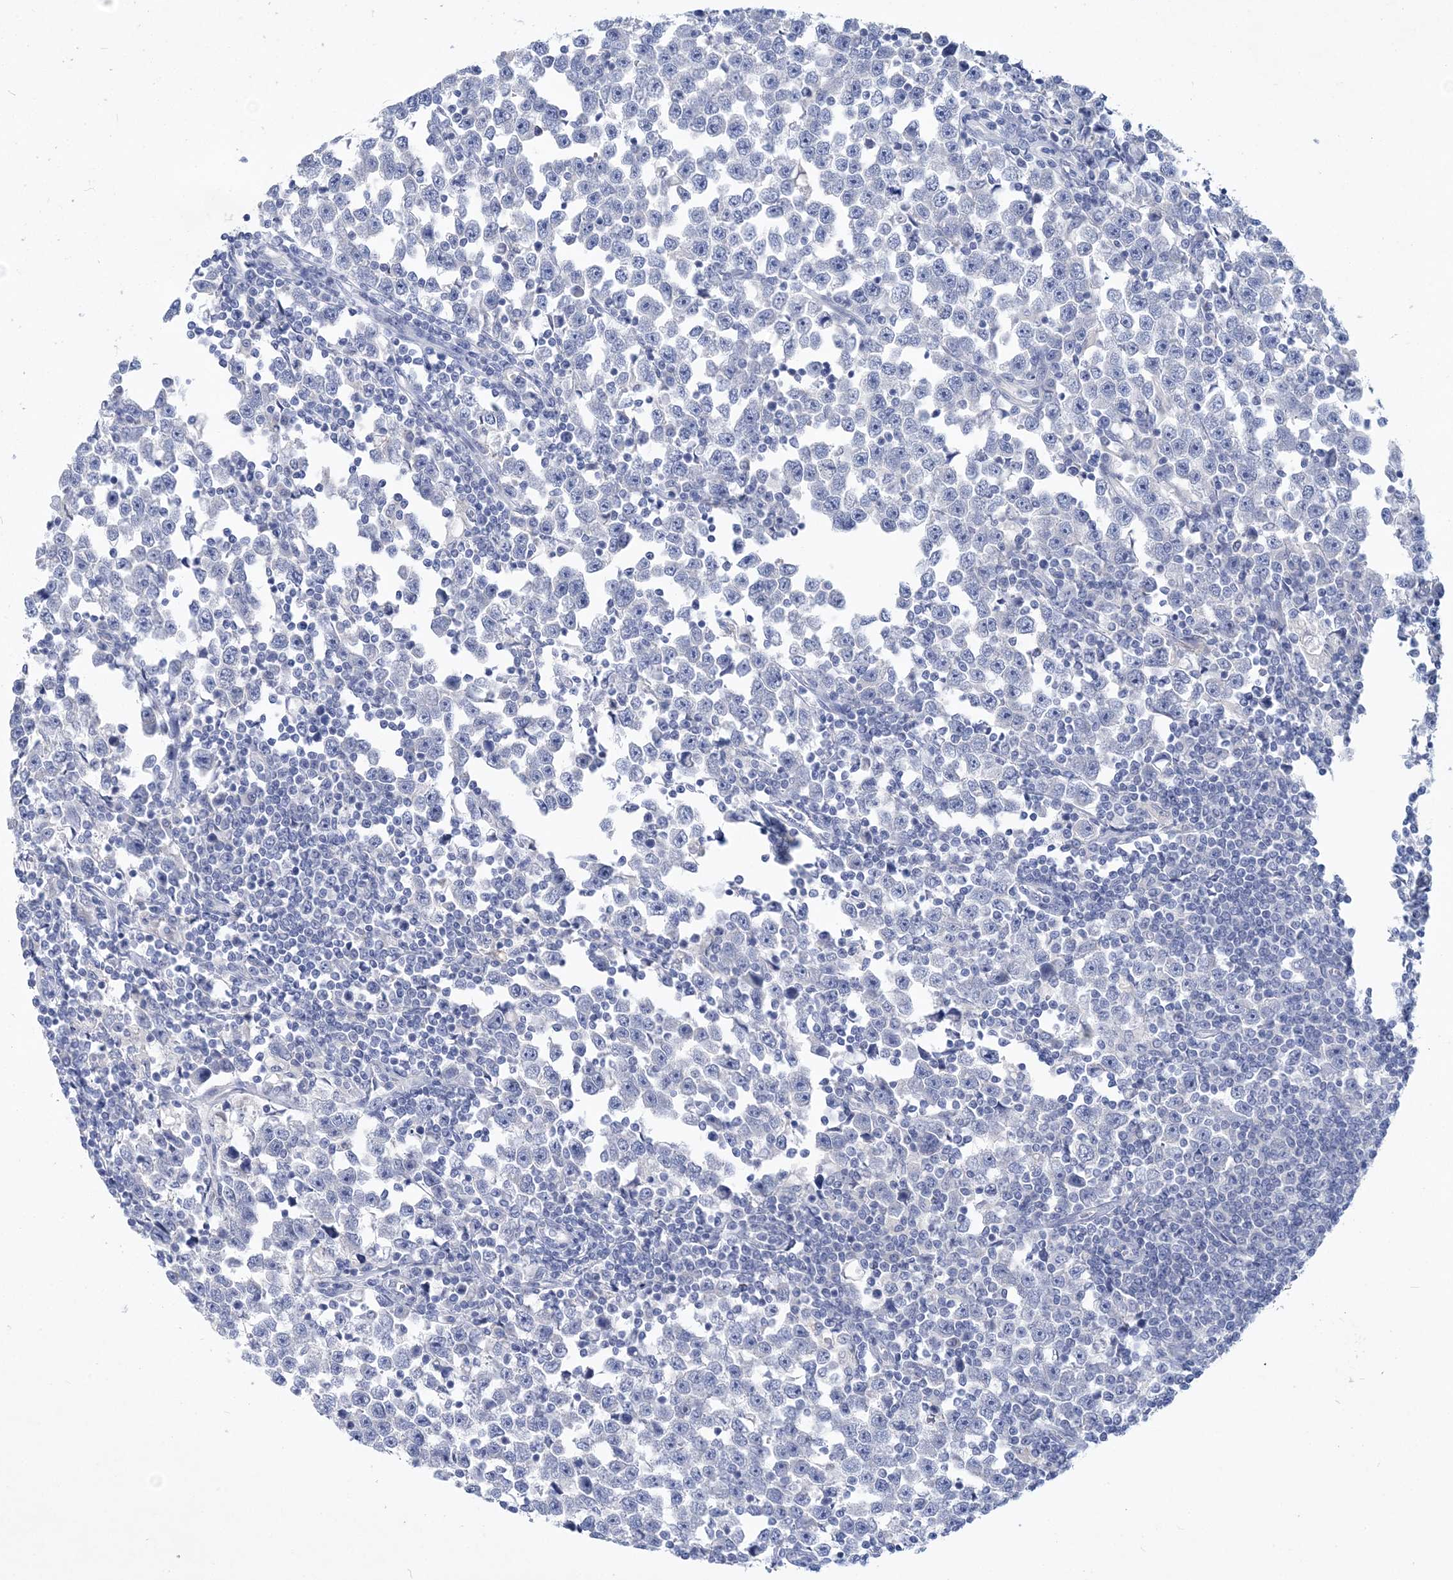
{"staining": {"intensity": "negative", "quantity": "none", "location": "none"}, "tissue": "testis cancer", "cell_type": "Tumor cells", "image_type": "cancer", "snomed": [{"axis": "morphology", "description": "Normal tissue, NOS"}, {"axis": "morphology", "description": "Seminoma, NOS"}, {"axis": "topography", "description": "Testis"}], "caption": "Tumor cells show no significant protein expression in testis seminoma.", "gene": "COPS8", "patient": {"sex": "male", "age": 43}}